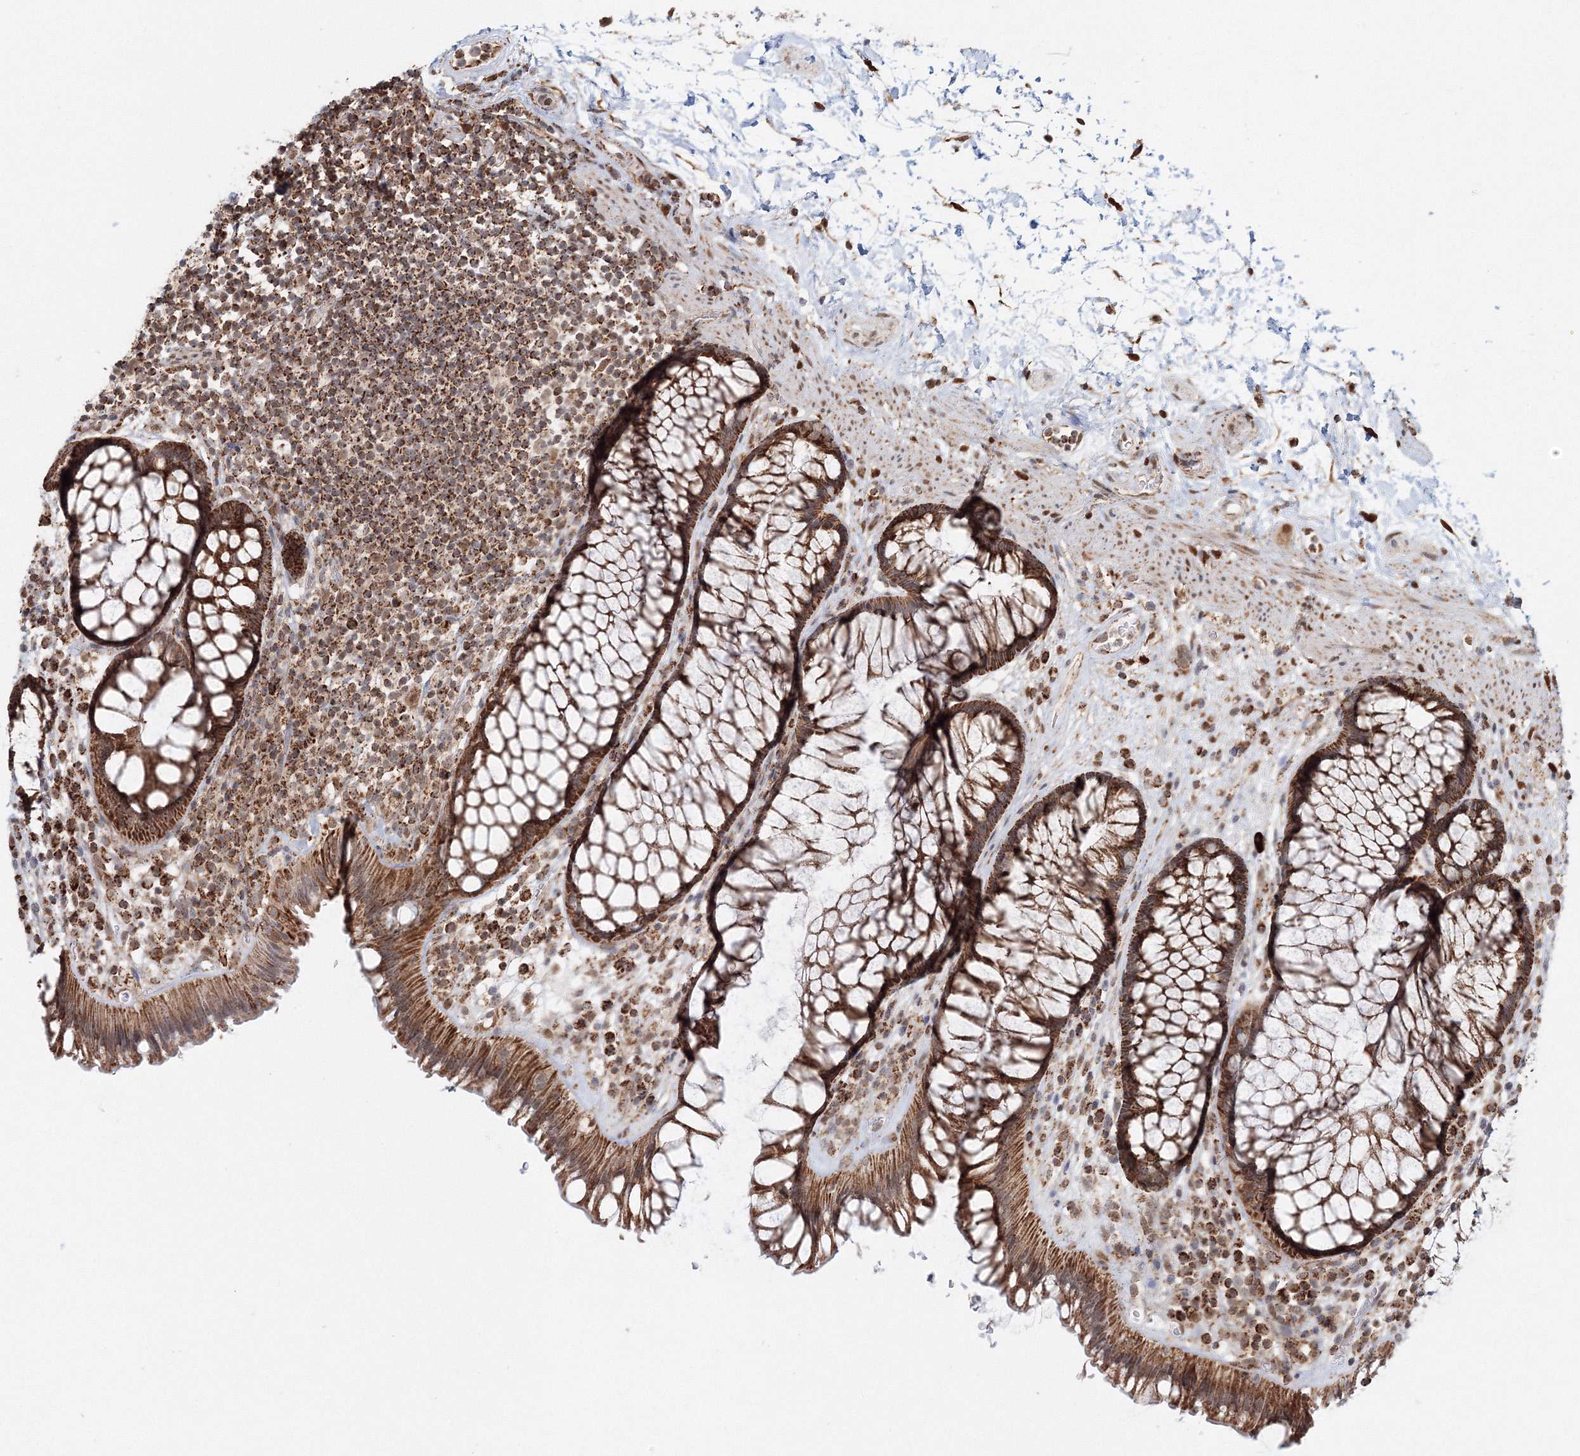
{"staining": {"intensity": "strong", "quantity": ">75%", "location": "cytoplasmic/membranous"}, "tissue": "rectum", "cell_type": "Glandular cells", "image_type": "normal", "snomed": [{"axis": "morphology", "description": "Normal tissue, NOS"}, {"axis": "topography", "description": "Rectum"}], "caption": "Rectum stained with immunohistochemistry (IHC) reveals strong cytoplasmic/membranous staining in about >75% of glandular cells.", "gene": "PSMD6", "patient": {"sex": "male", "age": 51}}